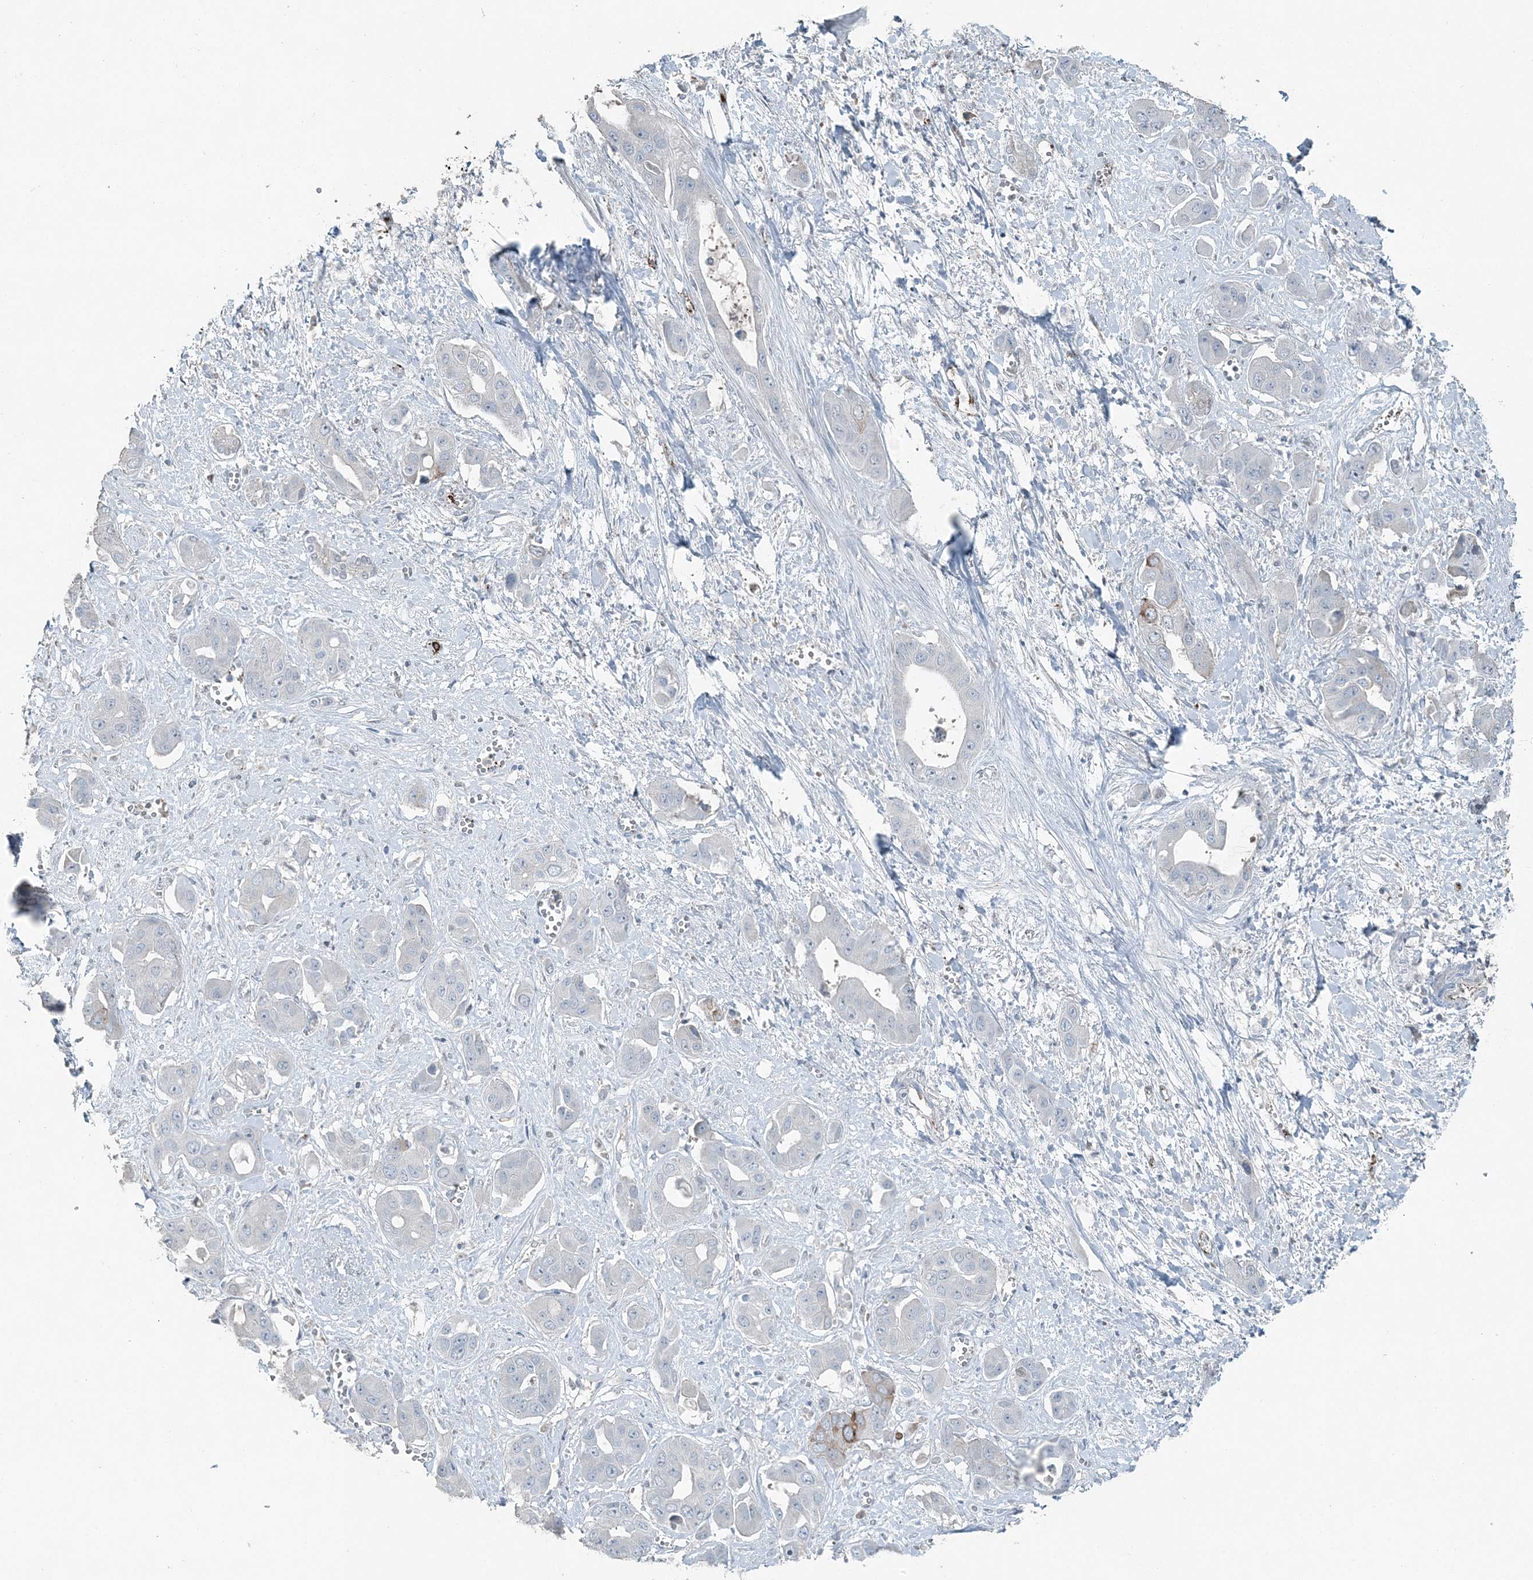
{"staining": {"intensity": "negative", "quantity": "none", "location": "none"}, "tissue": "liver cancer", "cell_type": "Tumor cells", "image_type": "cancer", "snomed": [{"axis": "morphology", "description": "Cholangiocarcinoma"}, {"axis": "topography", "description": "Liver"}], "caption": "DAB immunohistochemical staining of liver cancer (cholangiocarcinoma) reveals no significant positivity in tumor cells.", "gene": "ELOVL7", "patient": {"sex": "female", "age": 52}}